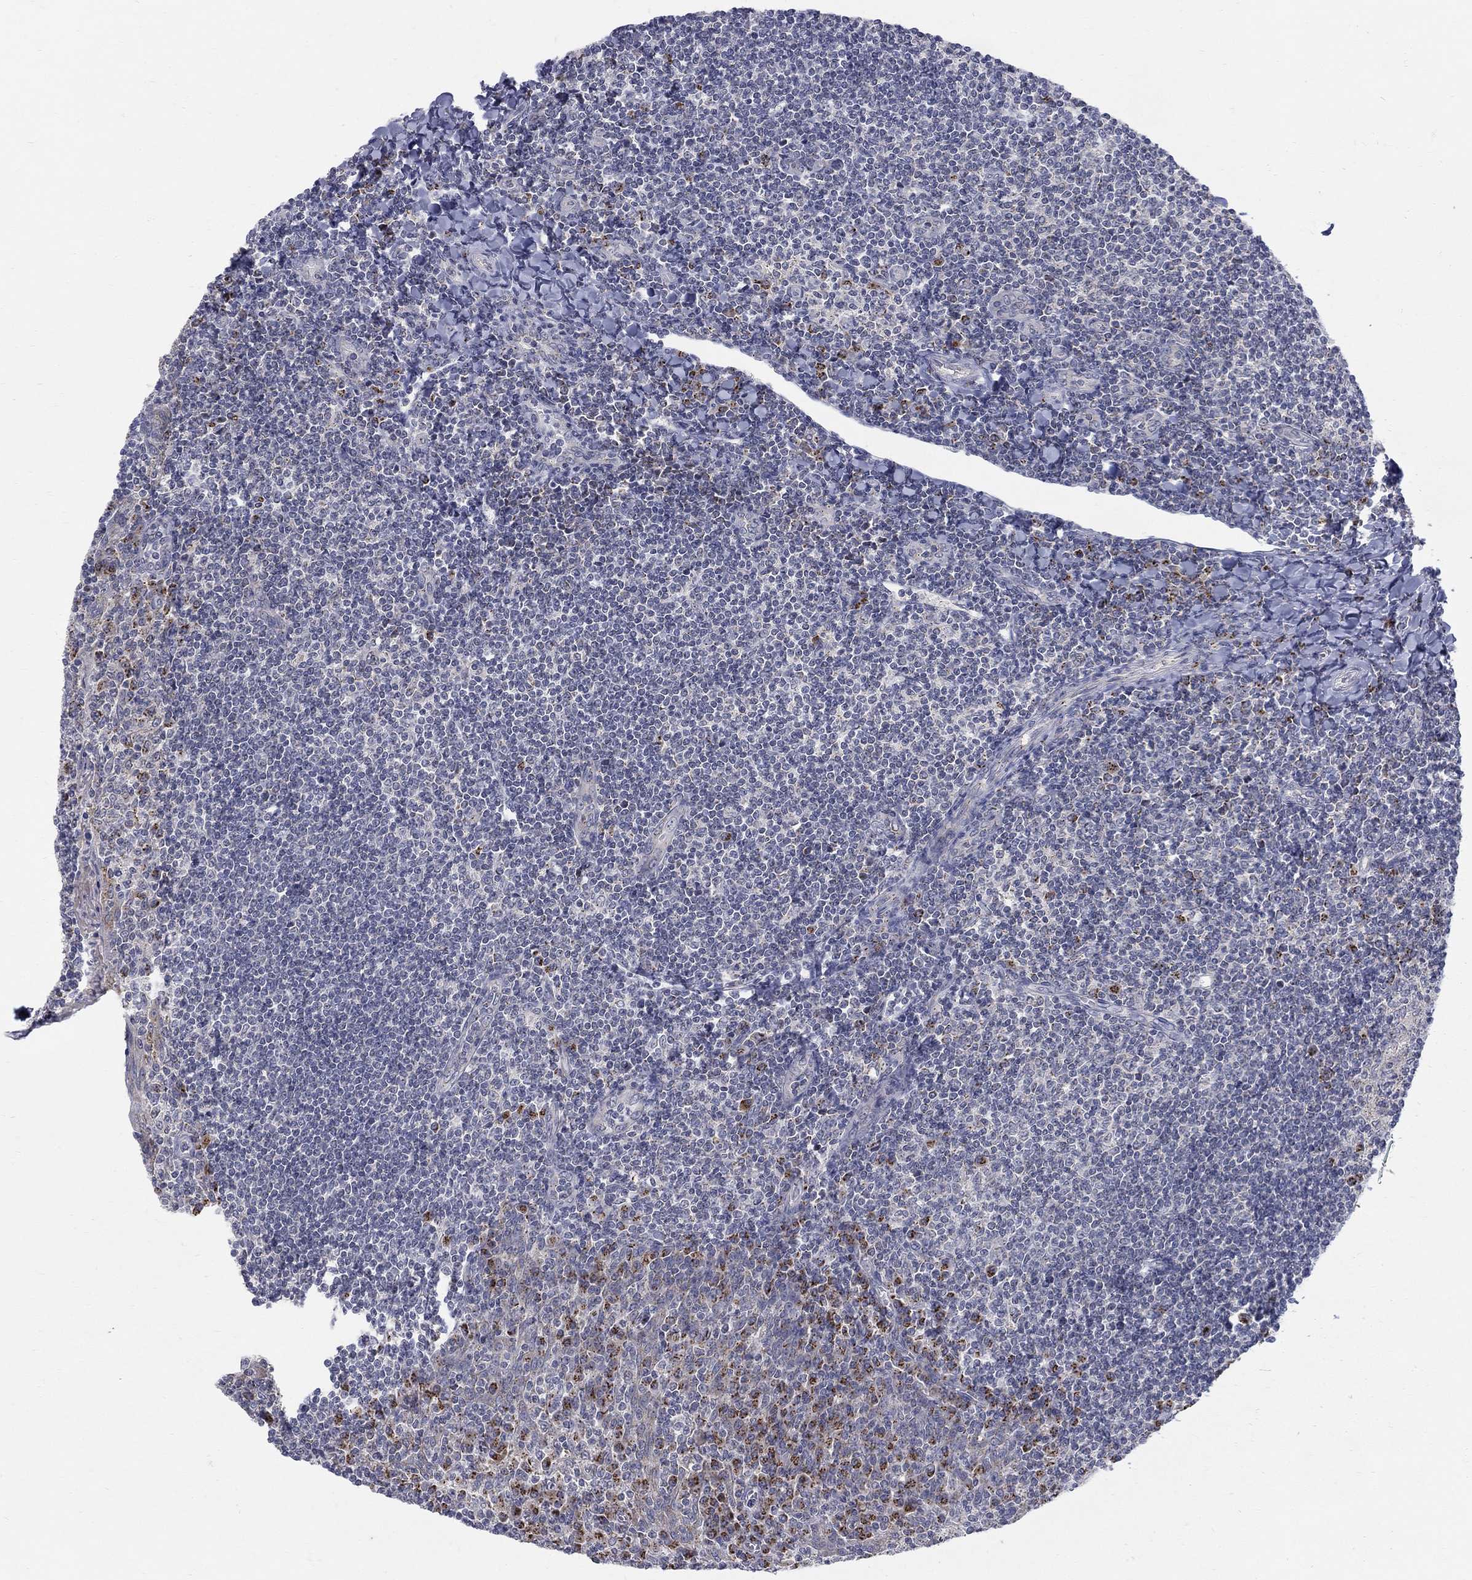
{"staining": {"intensity": "negative", "quantity": "none", "location": "none"}, "tissue": "tonsil", "cell_type": "Germinal center cells", "image_type": "normal", "snomed": [{"axis": "morphology", "description": "Normal tissue, NOS"}, {"axis": "topography", "description": "Tonsil"}], "caption": "Benign tonsil was stained to show a protein in brown. There is no significant positivity in germinal center cells. (Brightfield microscopy of DAB (3,3'-diaminobenzidine) immunohistochemistry (IHC) at high magnification).", "gene": "PANK3", "patient": {"sex": "female", "age": 12}}